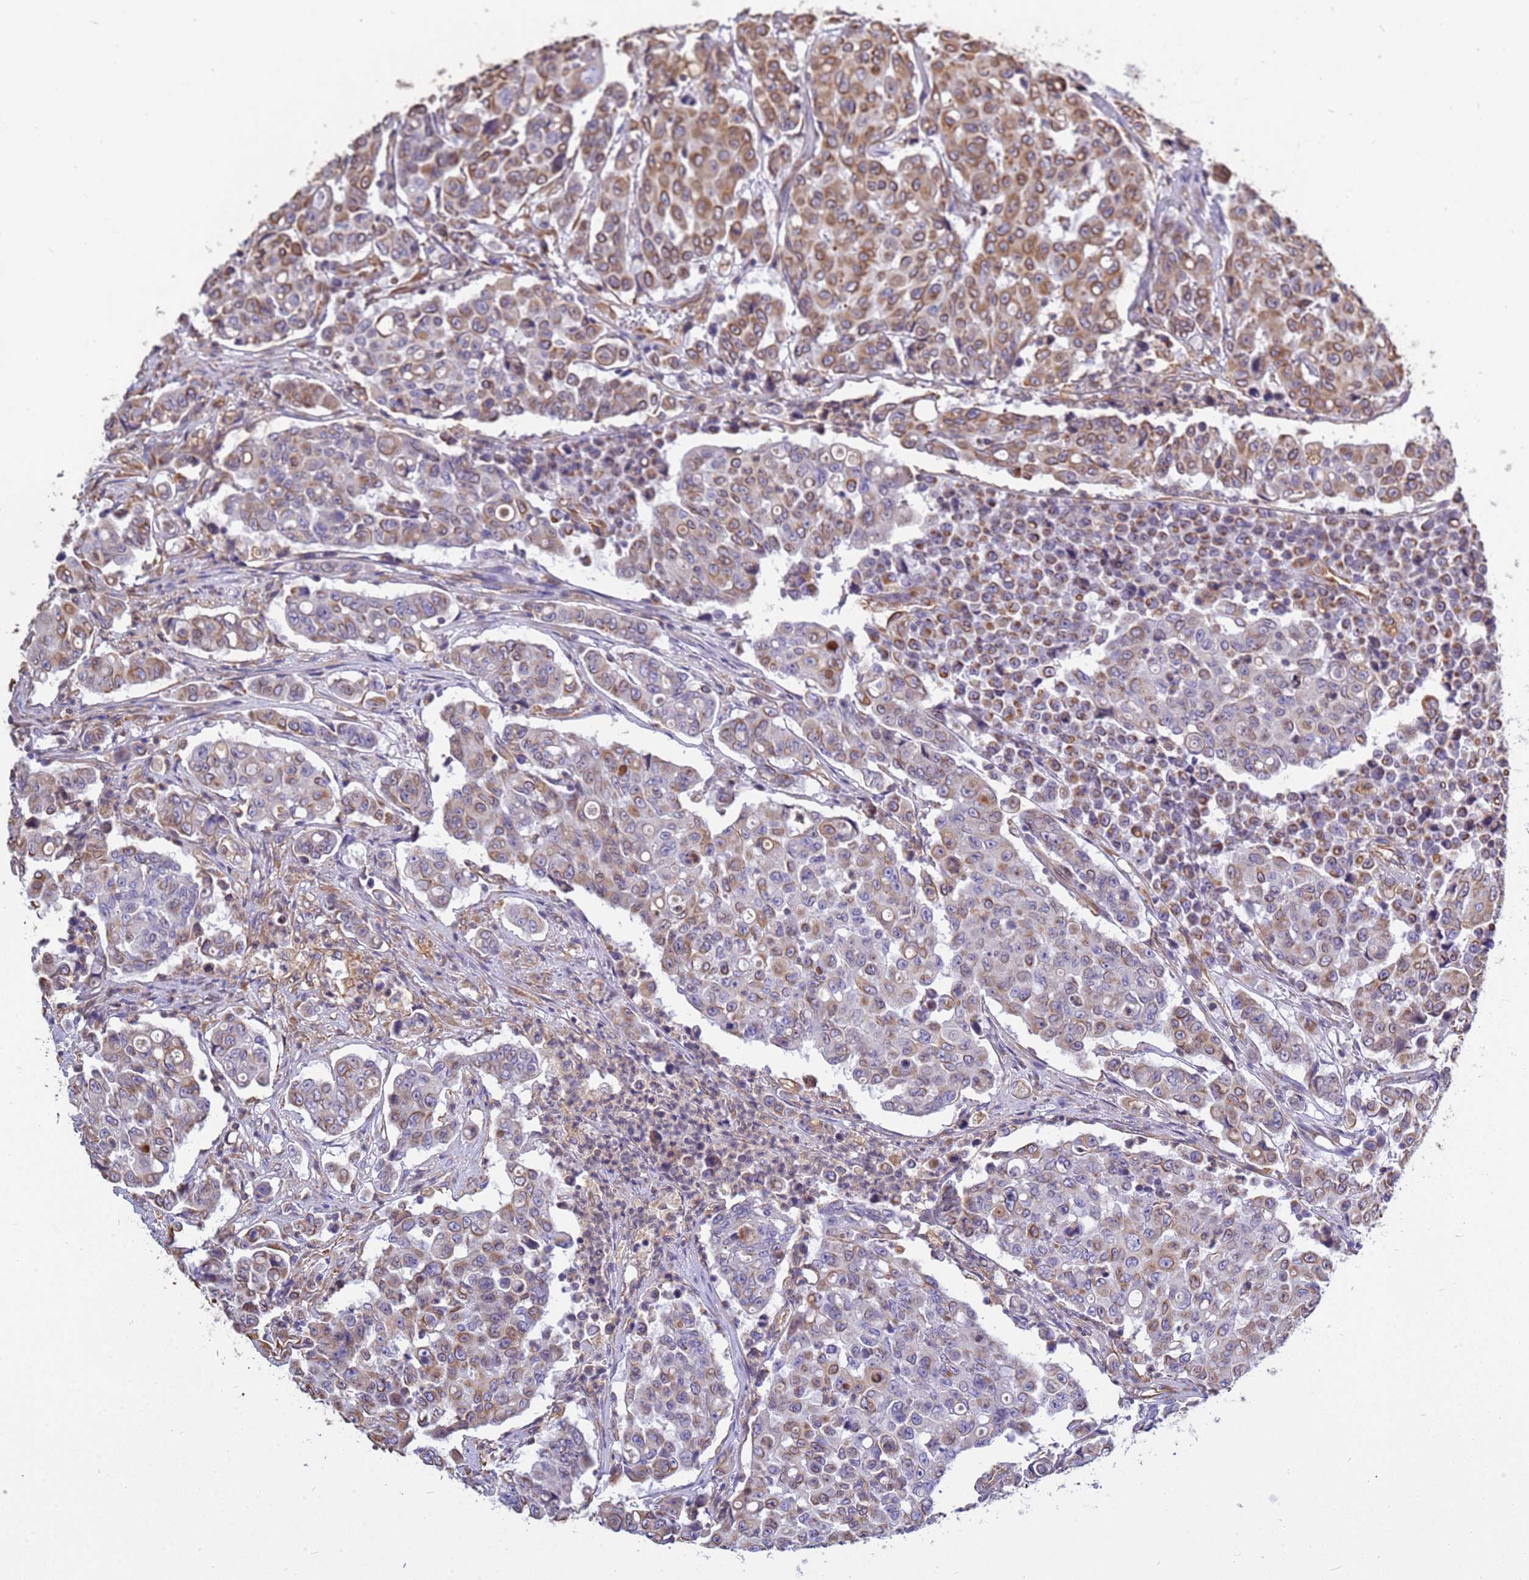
{"staining": {"intensity": "moderate", "quantity": "25%-75%", "location": "cytoplasmic/membranous"}, "tissue": "colorectal cancer", "cell_type": "Tumor cells", "image_type": "cancer", "snomed": [{"axis": "morphology", "description": "Adenocarcinoma, NOS"}, {"axis": "topography", "description": "Colon"}], "caption": "This is a micrograph of immunohistochemistry (IHC) staining of colorectal cancer (adenocarcinoma), which shows moderate expression in the cytoplasmic/membranous of tumor cells.", "gene": "TCEAL3", "patient": {"sex": "male", "age": 51}}